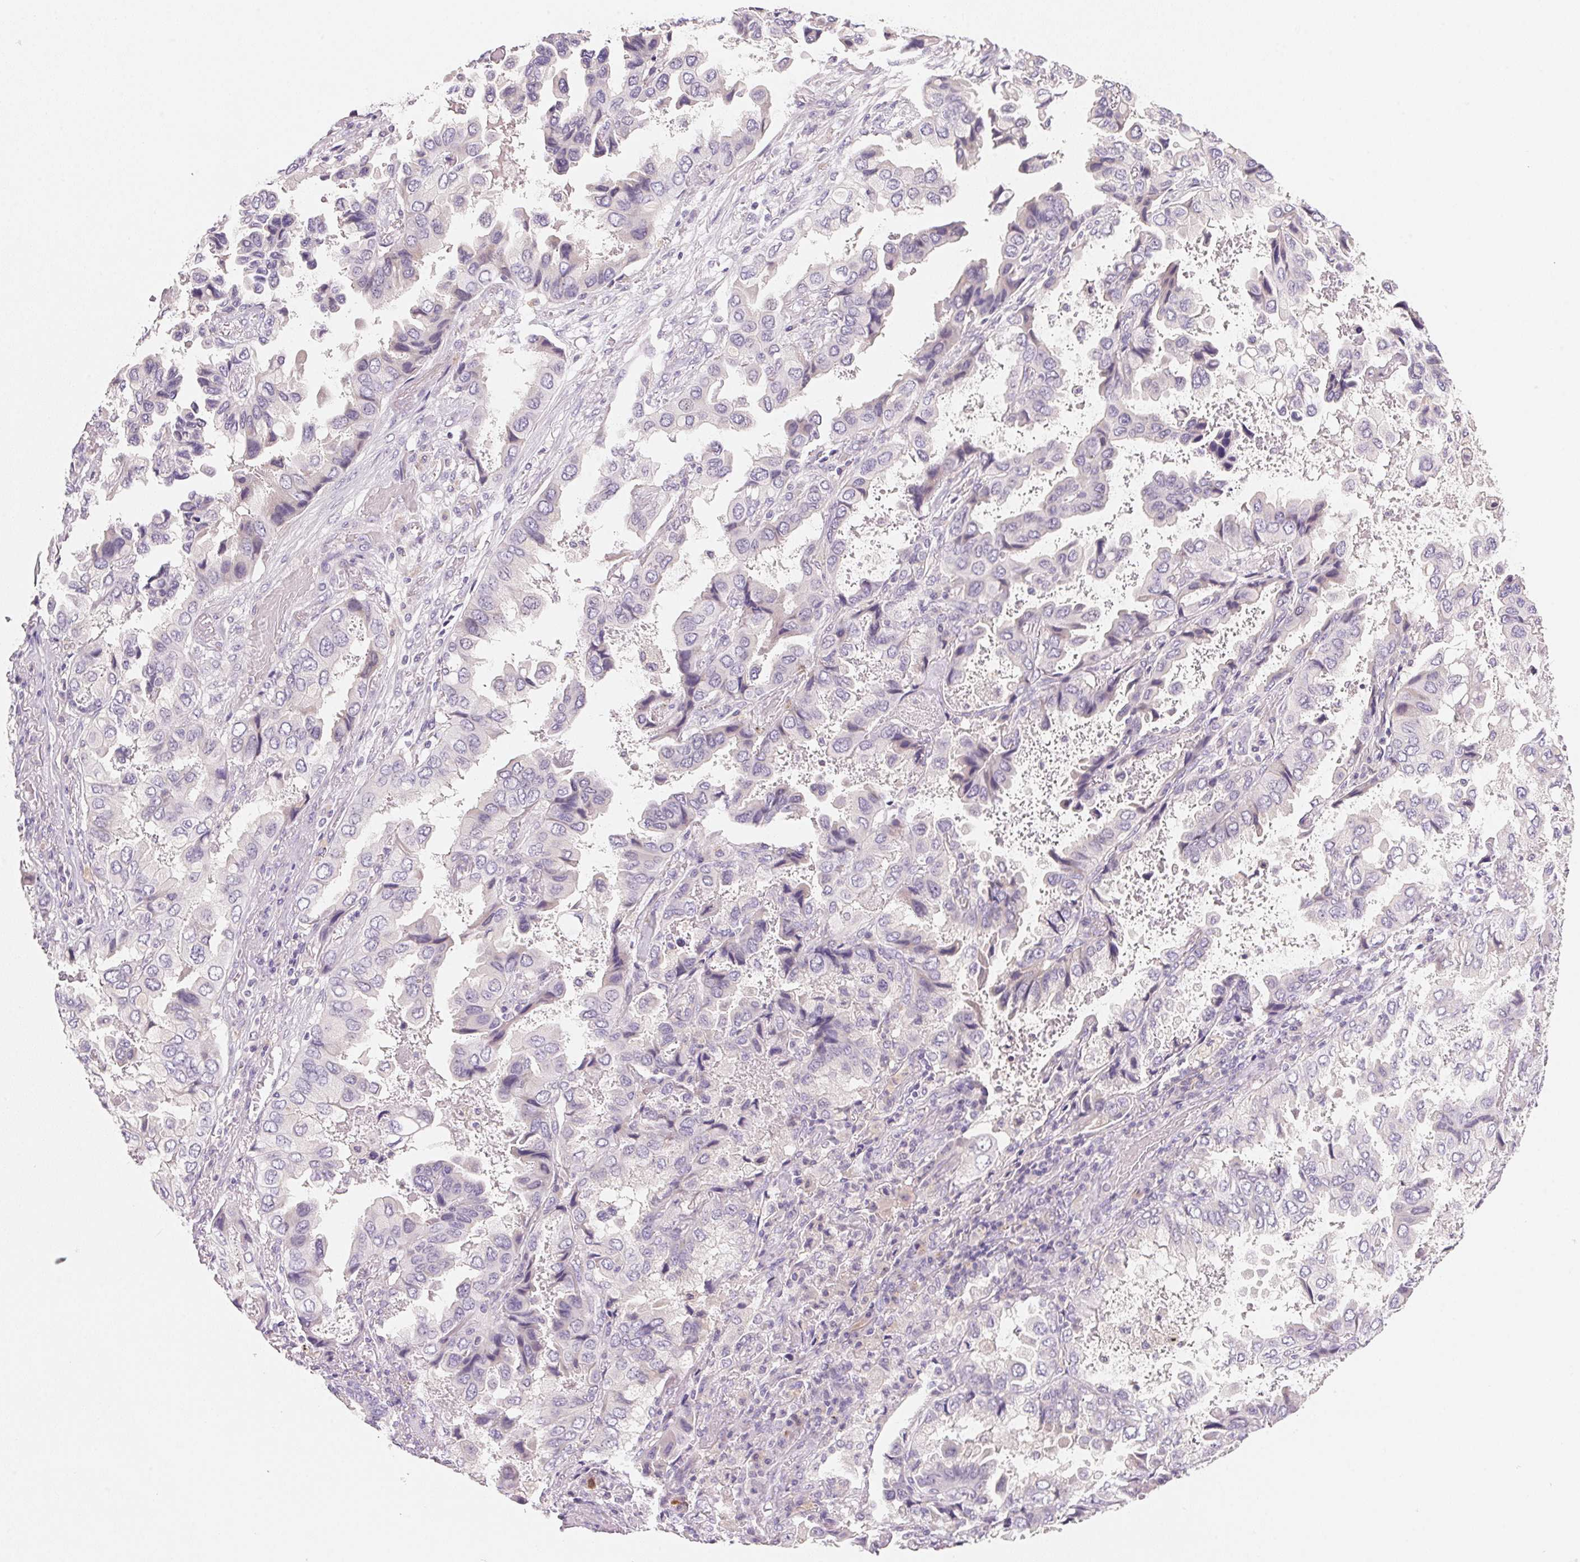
{"staining": {"intensity": "negative", "quantity": "none", "location": "none"}, "tissue": "lung cancer", "cell_type": "Tumor cells", "image_type": "cancer", "snomed": [{"axis": "morphology", "description": "Aneuploidy"}, {"axis": "morphology", "description": "Adenocarcinoma, NOS"}, {"axis": "morphology", "description": "Adenocarcinoma, metastatic, NOS"}, {"axis": "topography", "description": "Lymph node"}, {"axis": "topography", "description": "Lung"}], "caption": "Tumor cells are negative for brown protein staining in lung cancer (metastatic adenocarcinoma).", "gene": "MCOLN3", "patient": {"sex": "female", "age": 48}}